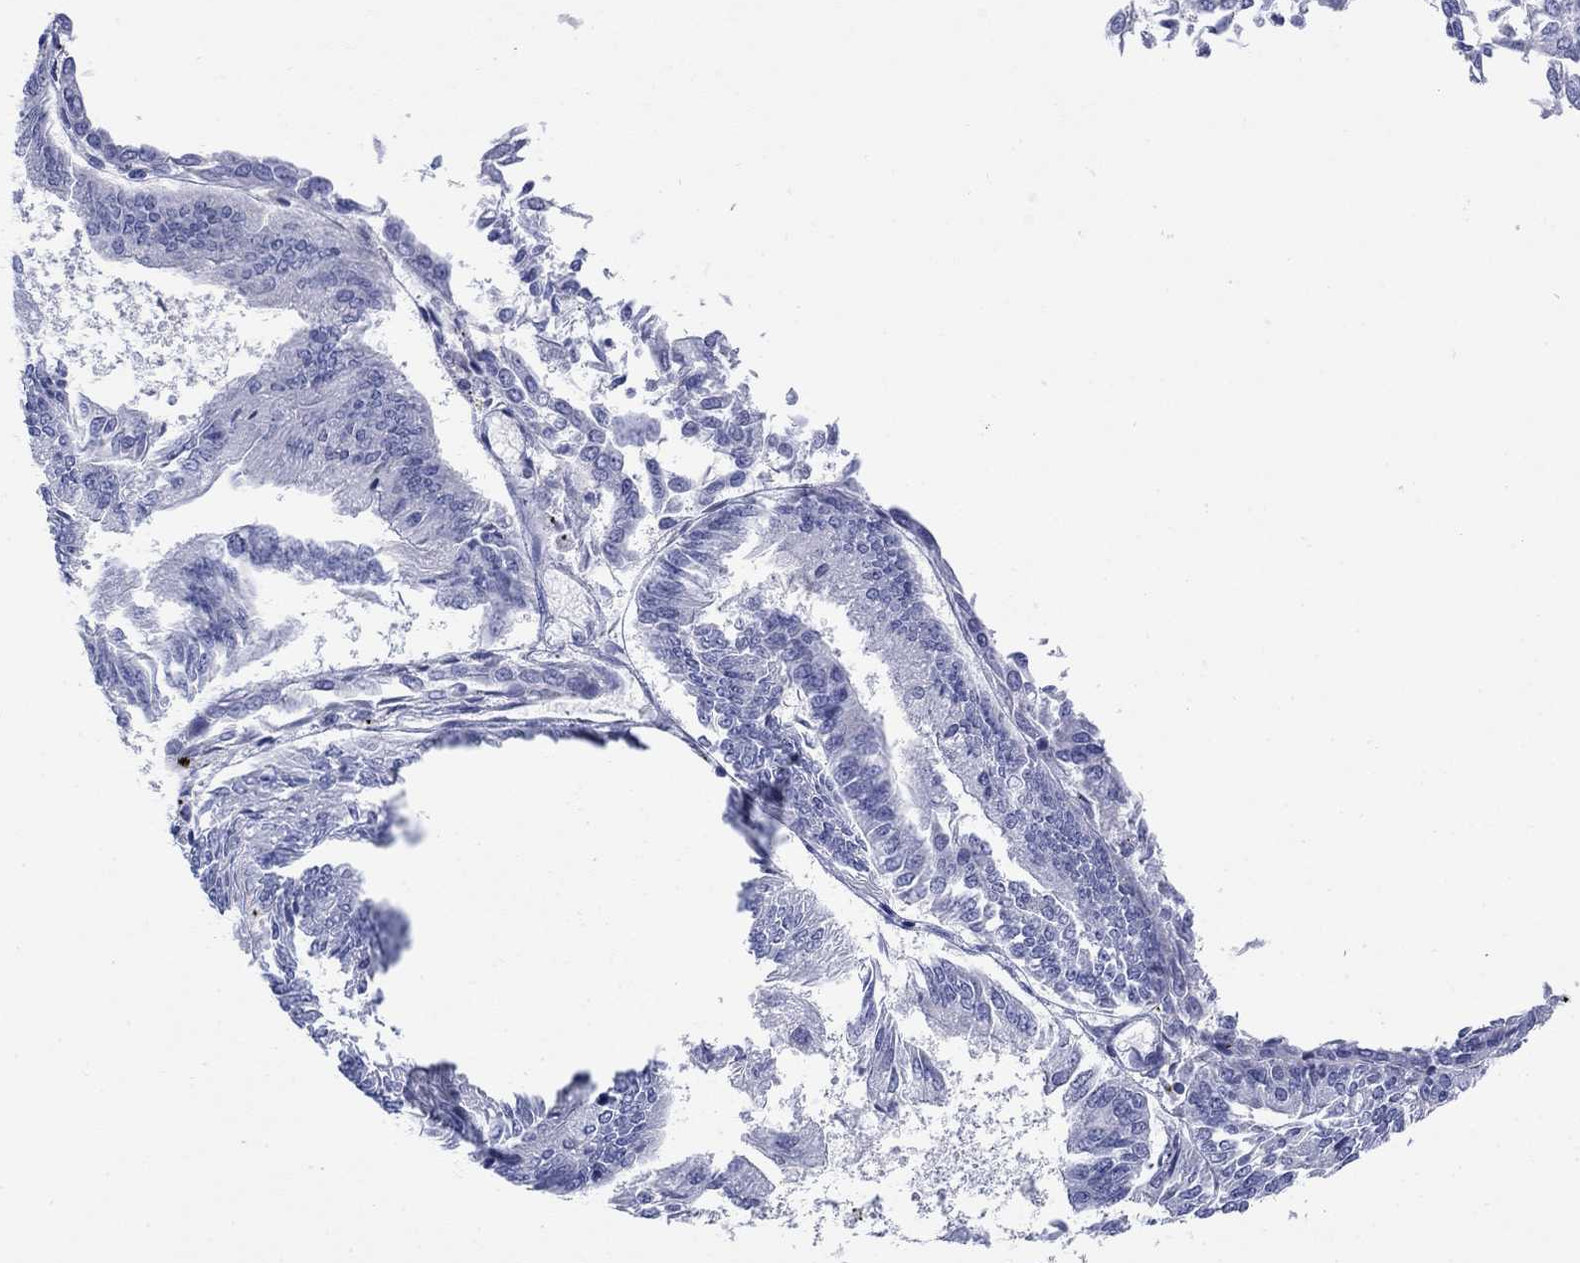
{"staining": {"intensity": "negative", "quantity": "none", "location": "none"}, "tissue": "endometrial cancer", "cell_type": "Tumor cells", "image_type": "cancer", "snomed": [{"axis": "morphology", "description": "Adenocarcinoma, NOS"}, {"axis": "topography", "description": "Endometrium"}], "caption": "This is an immunohistochemistry micrograph of human endometrial cancer. There is no staining in tumor cells.", "gene": "PTPRZ1", "patient": {"sex": "female", "age": 58}}